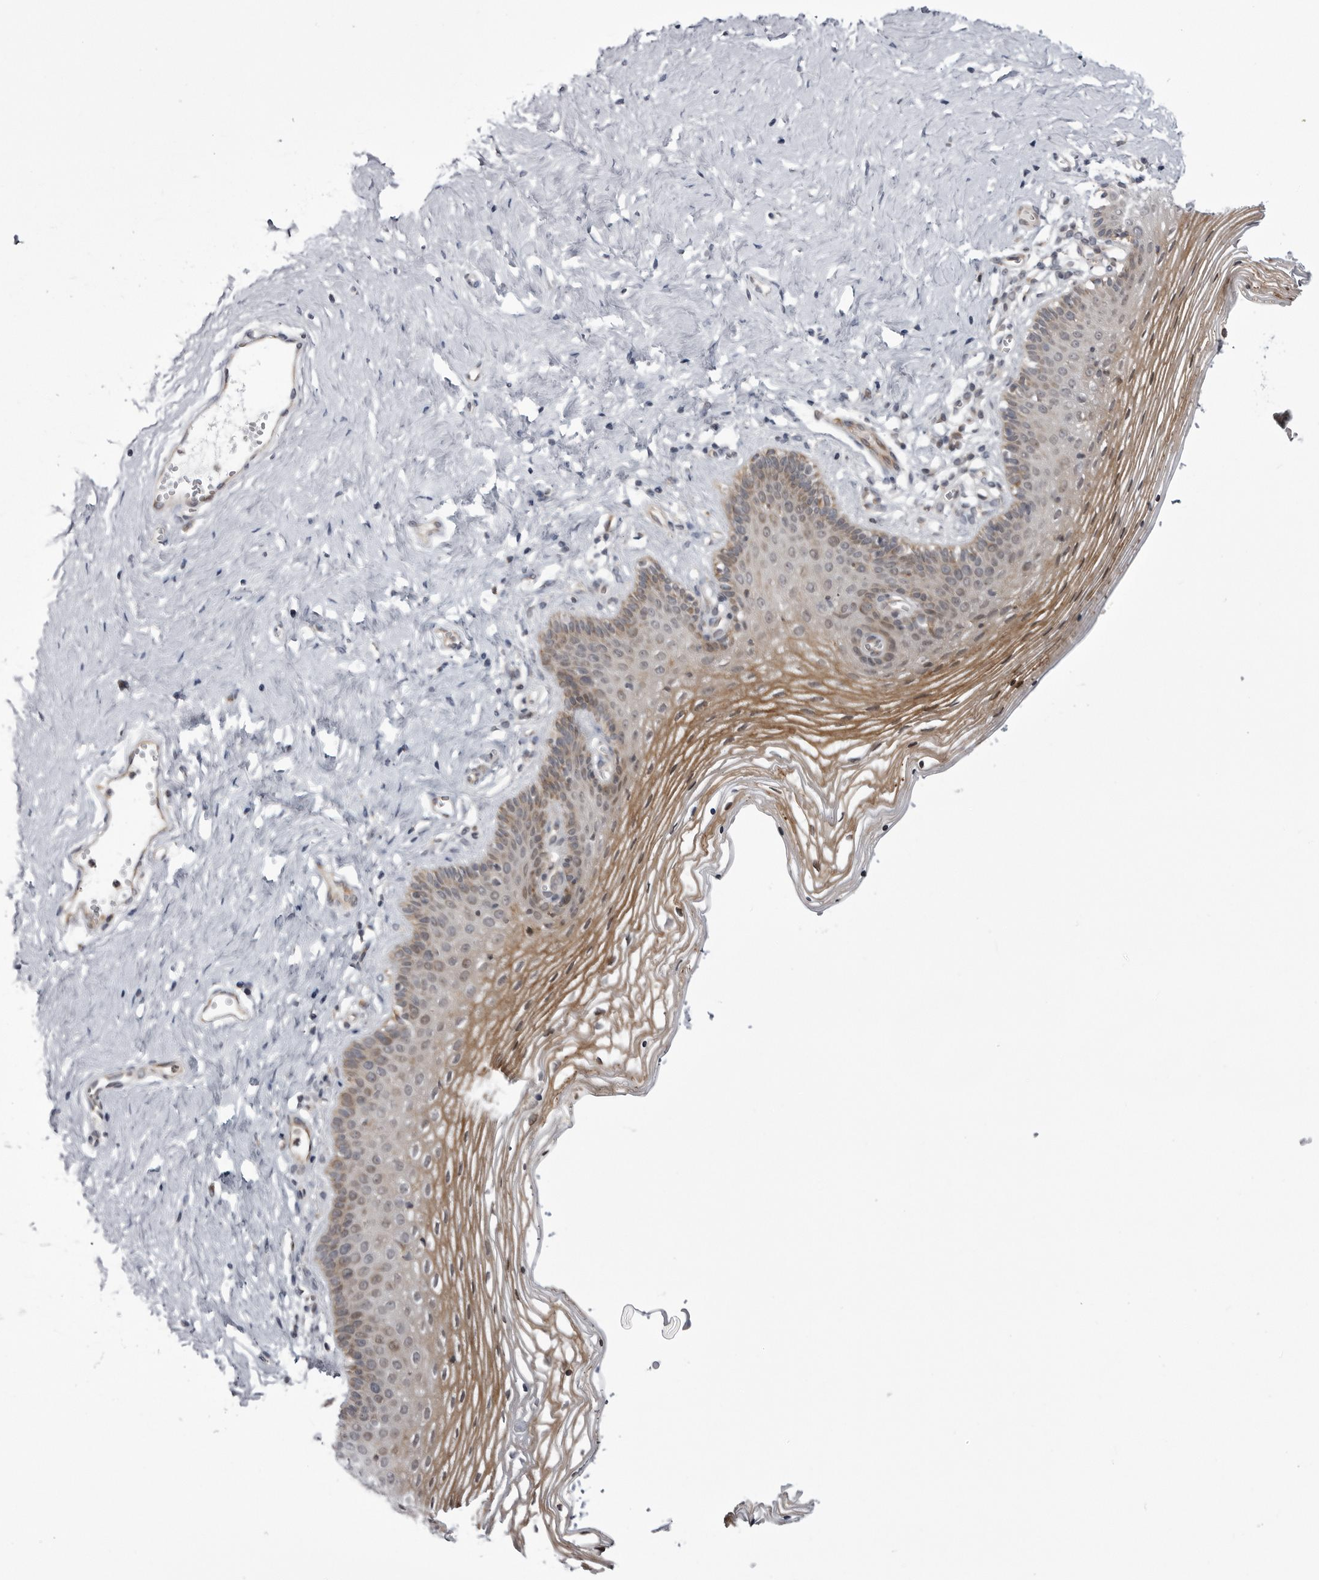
{"staining": {"intensity": "weak", "quantity": "25%-75%", "location": "cytoplasmic/membranous"}, "tissue": "vagina", "cell_type": "Squamous epithelial cells", "image_type": "normal", "snomed": [{"axis": "morphology", "description": "Normal tissue, NOS"}, {"axis": "topography", "description": "Vagina"}], "caption": "IHC (DAB (3,3'-diaminobenzidine)) staining of unremarkable human vagina displays weak cytoplasmic/membranous protein expression in about 25%-75% of squamous epithelial cells.", "gene": "CCDC18", "patient": {"sex": "female", "age": 32}}